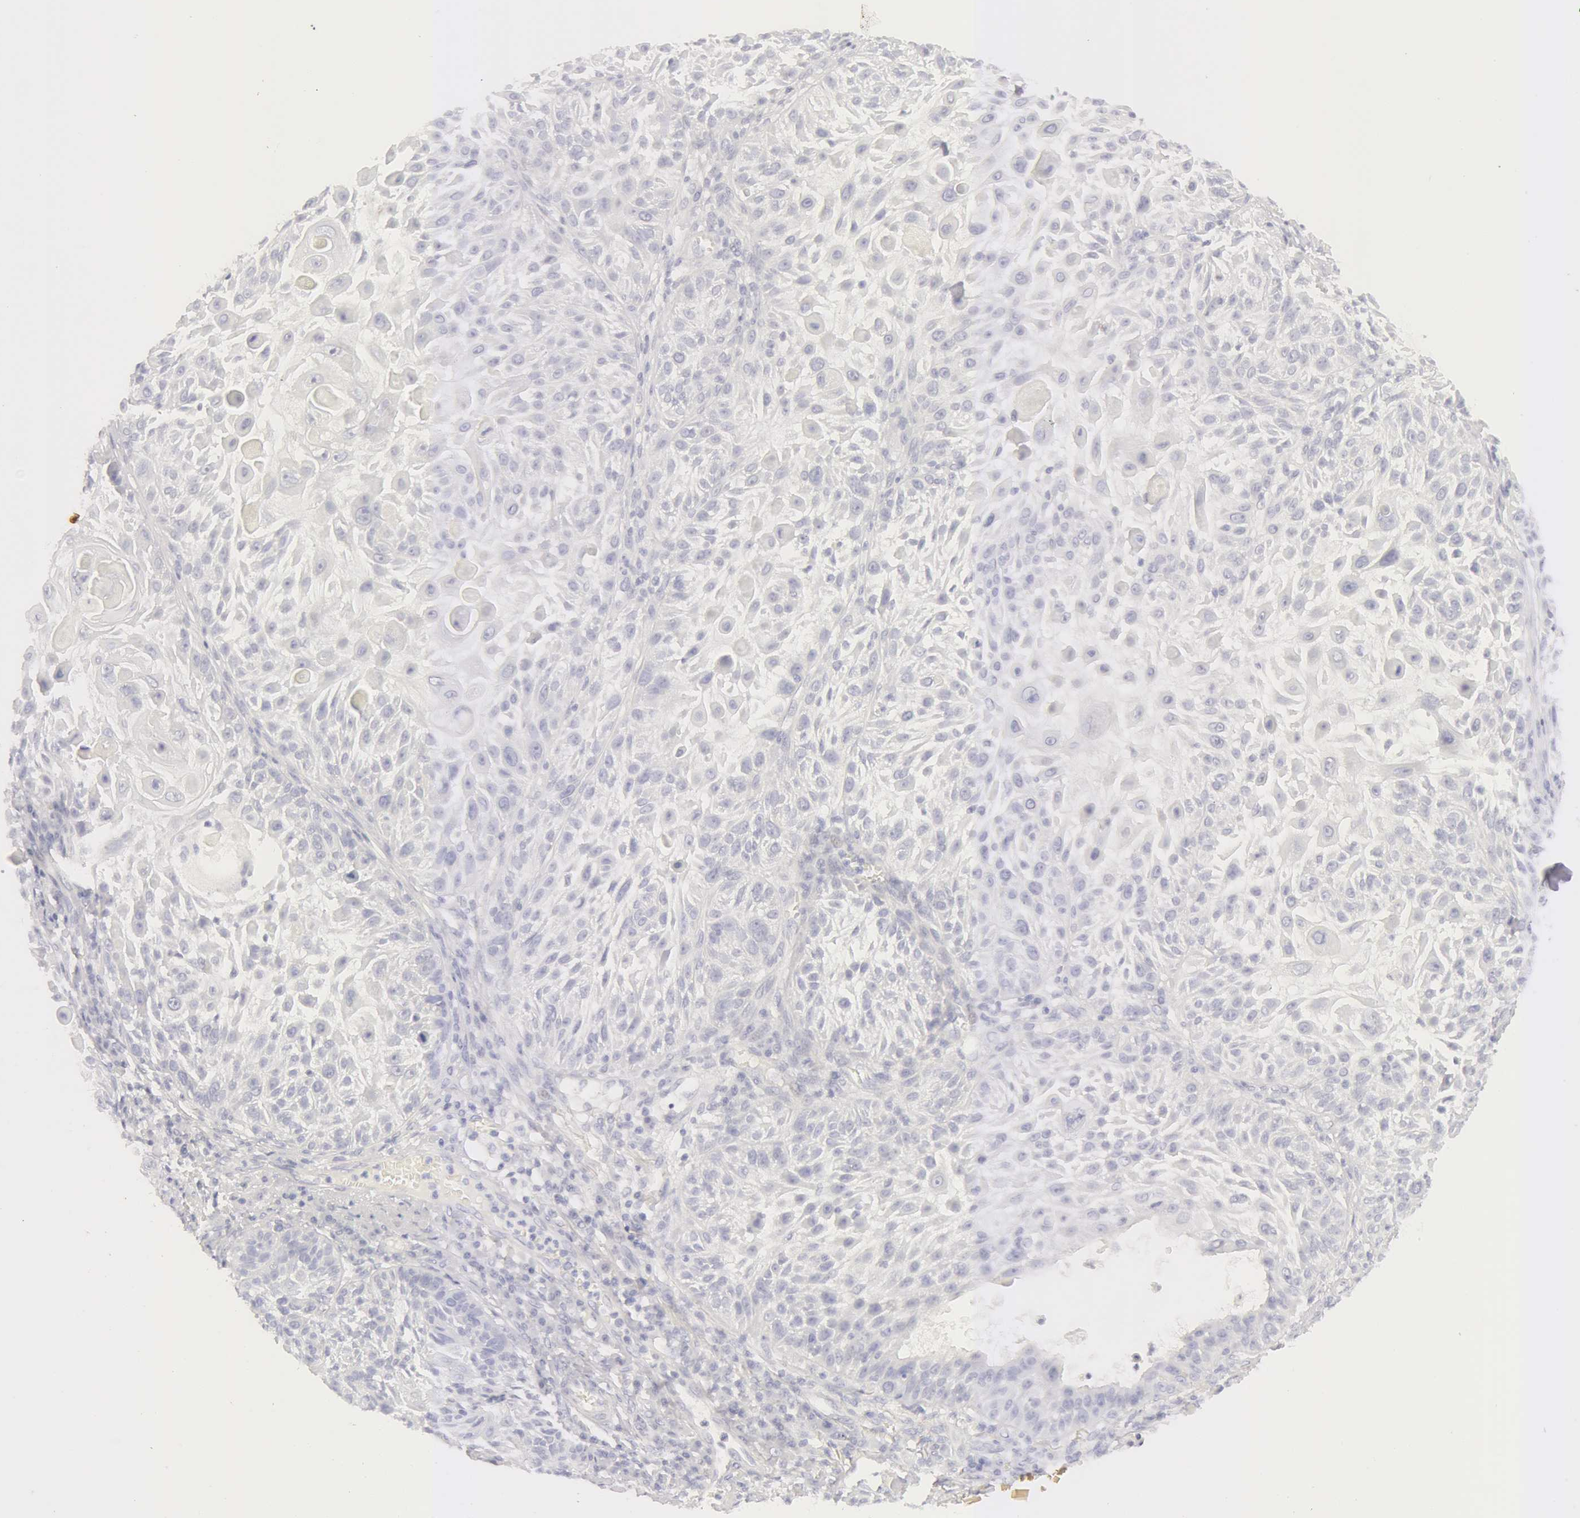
{"staining": {"intensity": "negative", "quantity": "none", "location": "none"}, "tissue": "skin cancer", "cell_type": "Tumor cells", "image_type": "cancer", "snomed": [{"axis": "morphology", "description": "Squamous cell carcinoma, NOS"}, {"axis": "topography", "description": "Skin"}], "caption": "There is no significant staining in tumor cells of skin cancer.", "gene": "KRT8", "patient": {"sex": "female", "age": 89}}